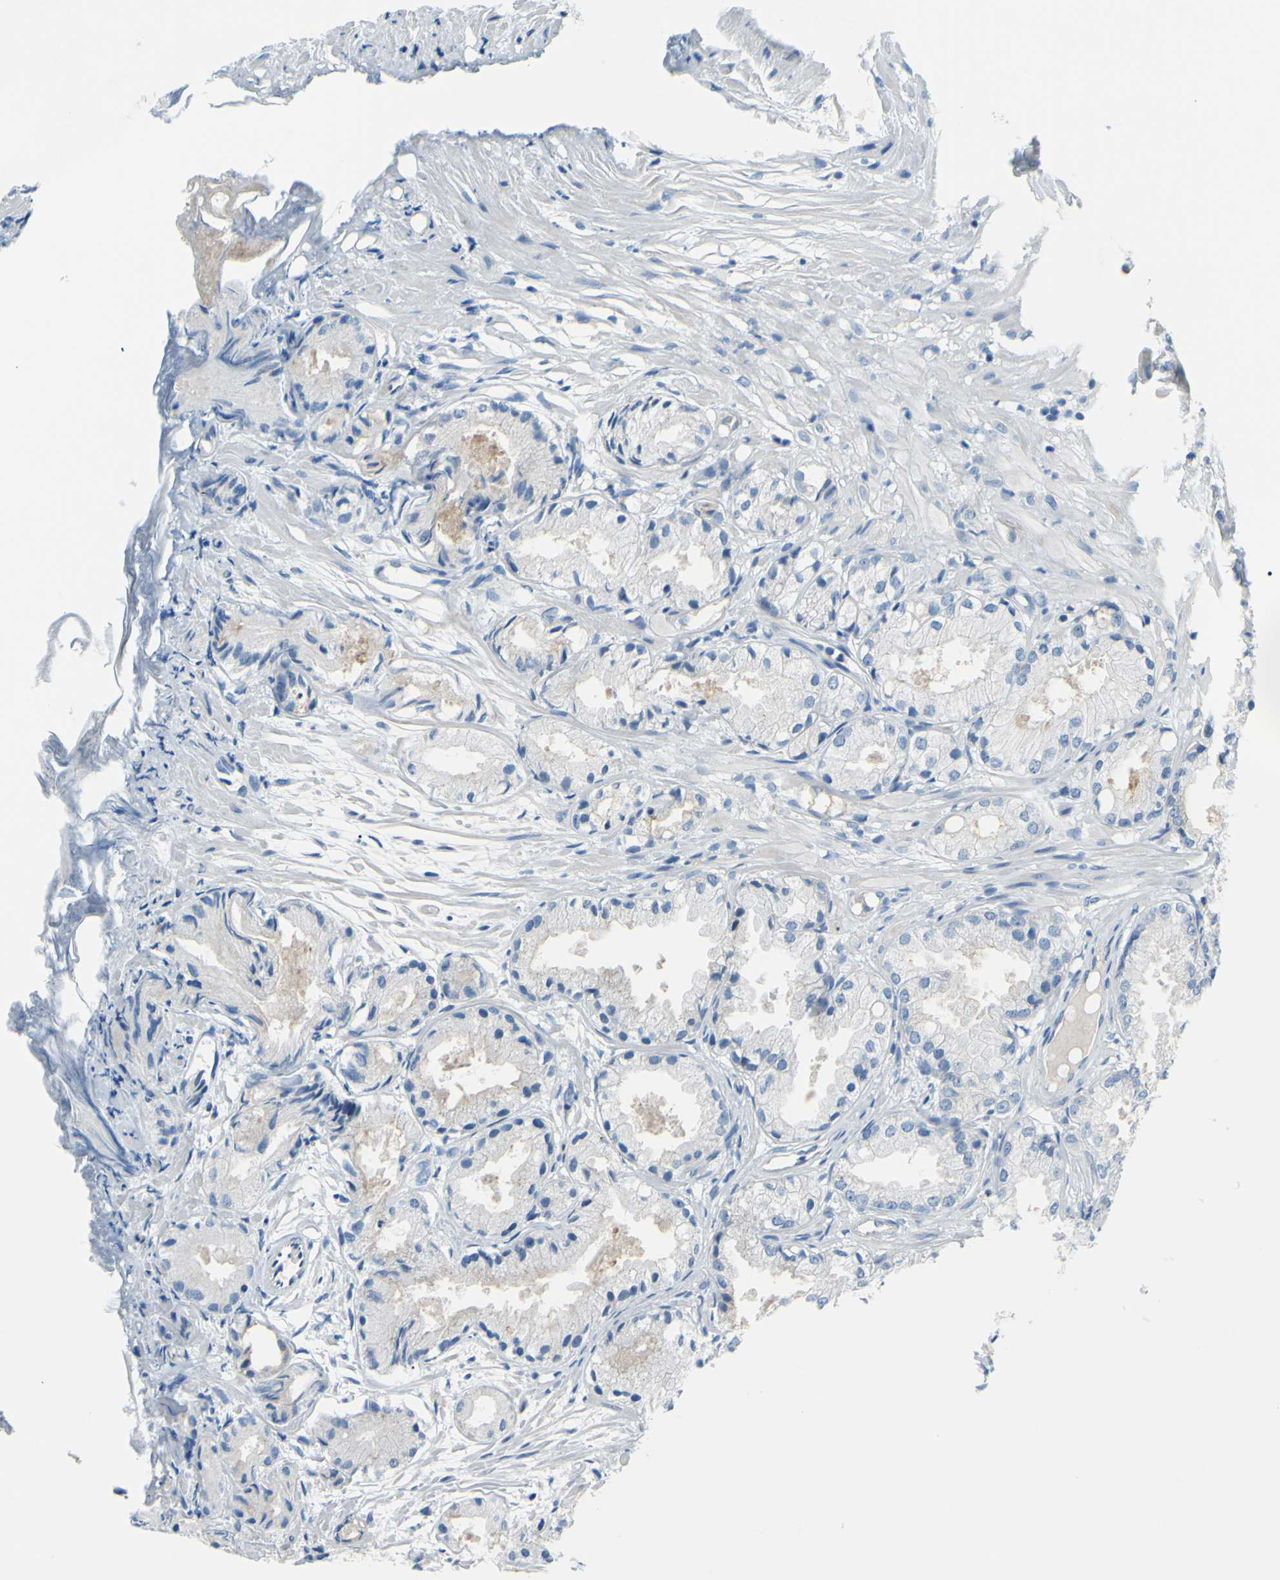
{"staining": {"intensity": "moderate", "quantity": "<25%", "location": "cytoplasmic/membranous"}, "tissue": "prostate cancer", "cell_type": "Tumor cells", "image_type": "cancer", "snomed": [{"axis": "morphology", "description": "Adenocarcinoma, Low grade"}, {"axis": "topography", "description": "Prostate"}], "caption": "Immunohistochemical staining of human adenocarcinoma (low-grade) (prostate) displays low levels of moderate cytoplasmic/membranous protein positivity in about <25% of tumor cells. (DAB IHC, brown staining for protein, blue staining for nuclei).", "gene": "SLC1A2", "patient": {"sex": "male", "age": 72}}